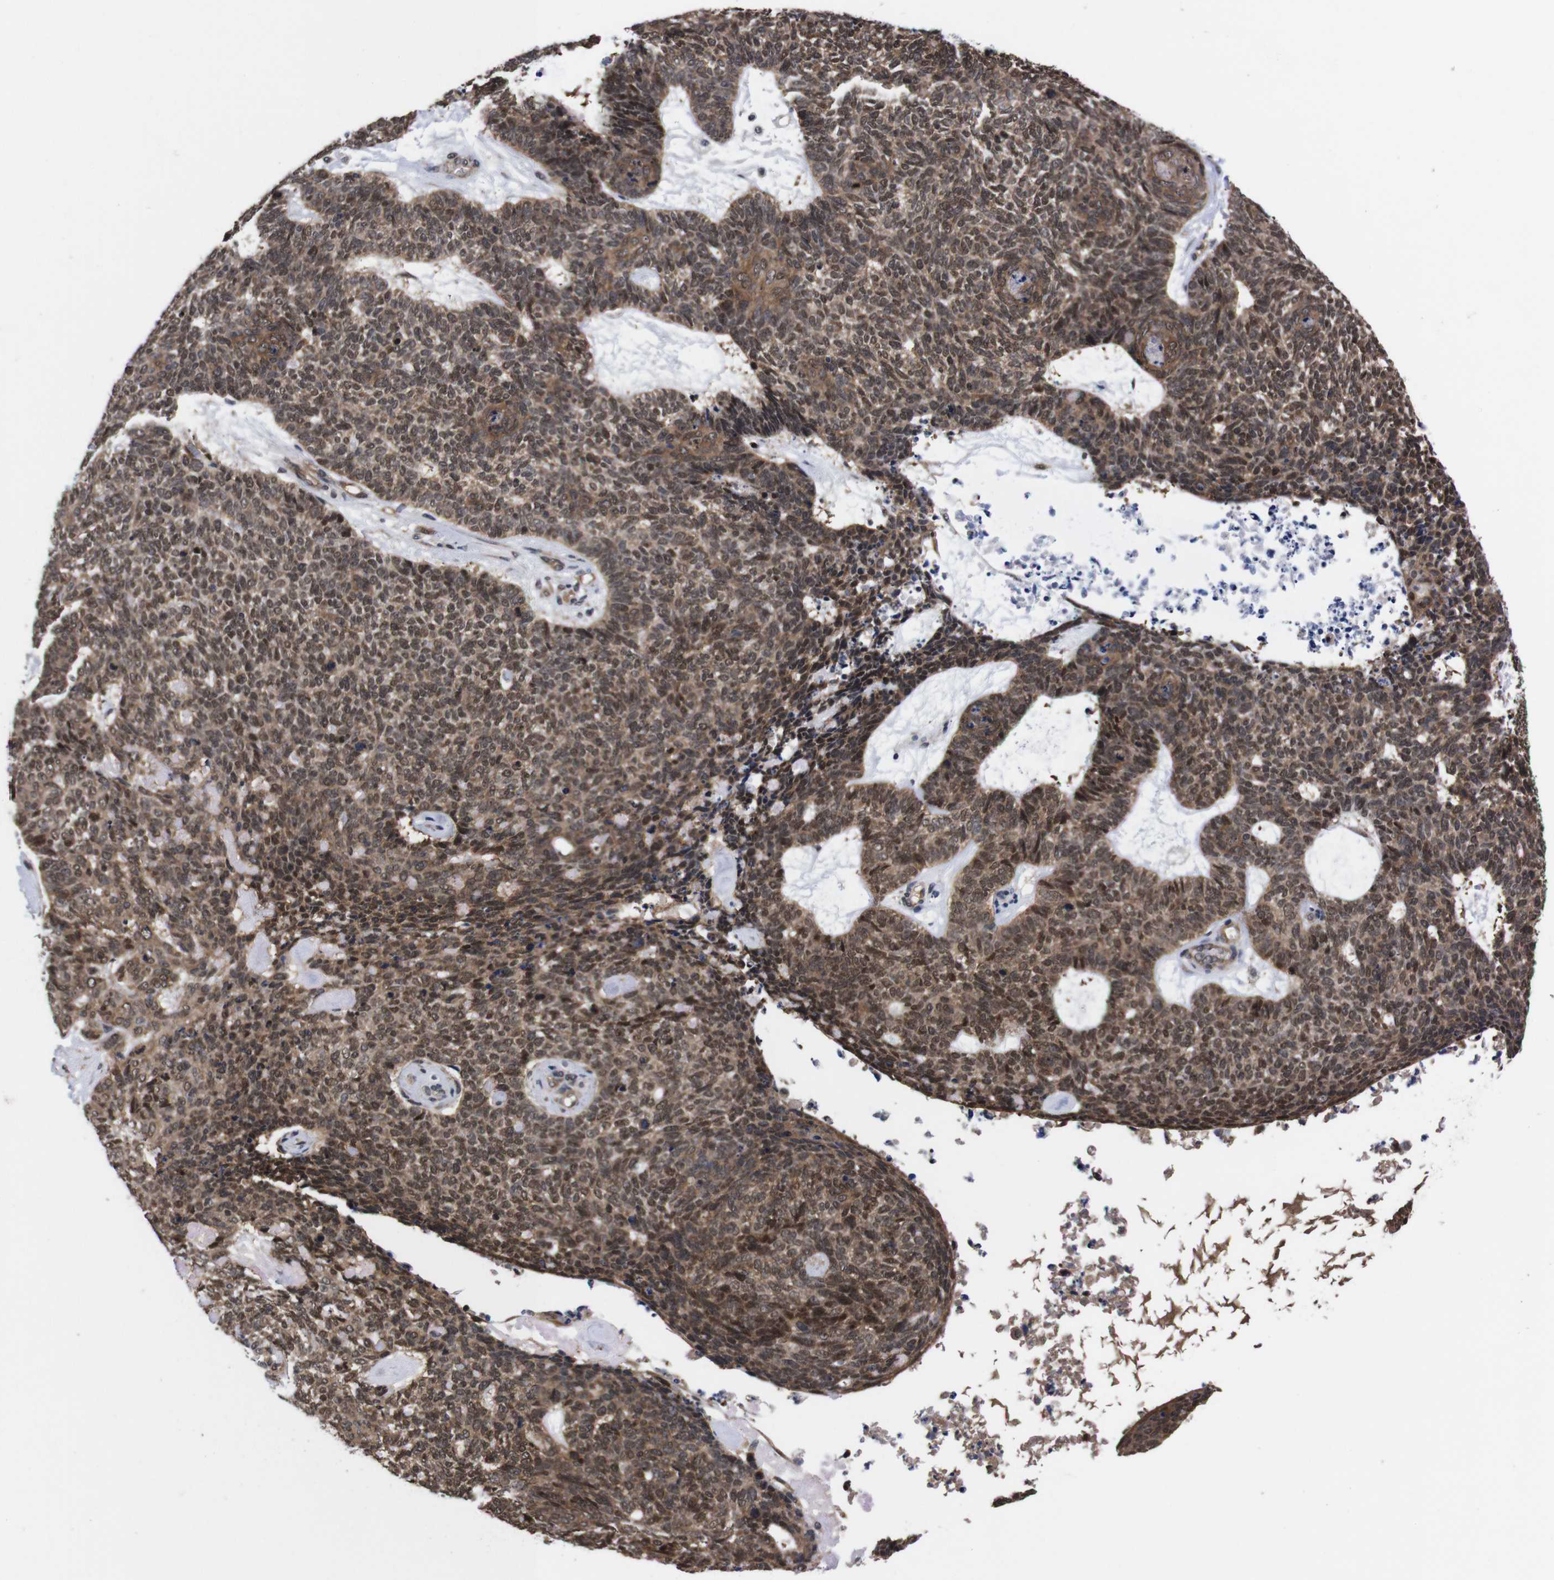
{"staining": {"intensity": "moderate", "quantity": ">75%", "location": "cytoplasmic/membranous,nuclear"}, "tissue": "skin cancer", "cell_type": "Tumor cells", "image_type": "cancer", "snomed": [{"axis": "morphology", "description": "Basal cell carcinoma"}, {"axis": "topography", "description": "Skin"}], "caption": "This is an image of immunohistochemistry staining of skin basal cell carcinoma, which shows moderate expression in the cytoplasmic/membranous and nuclear of tumor cells.", "gene": "UBQLN2", "patient": {"sex": "female", "age": 84}}